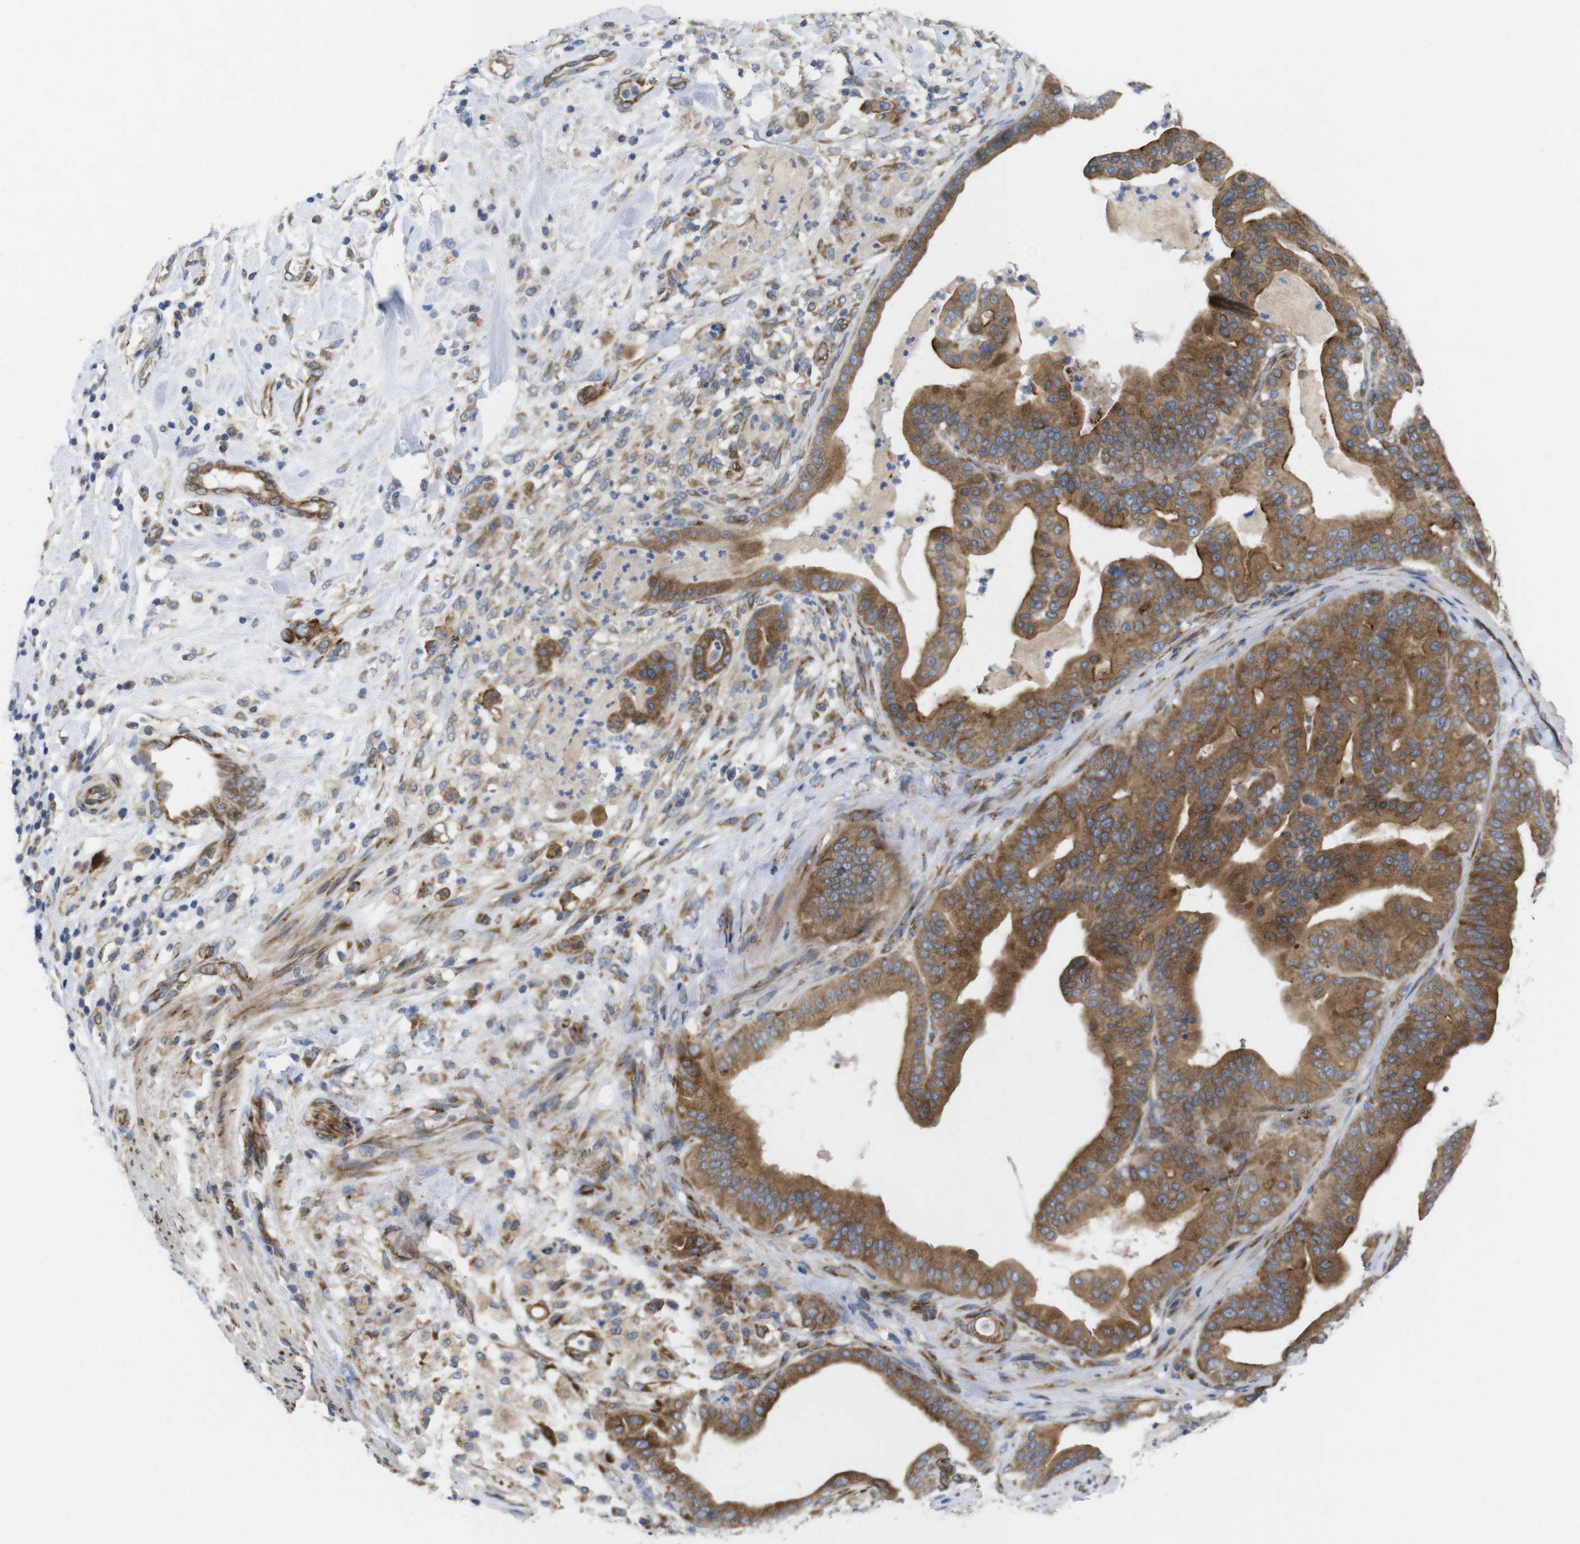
{"staining": {"intensity": "strong", "quantity": ">75%", "location": "cytoplasmic/membranous"}, "tissue": "pancreatic cancer", "cell_type": "Tumor cells", "image_type": "cancer", "snomed": [{"axis": "morphology", "description": "Adenocarcinoma, NOS"}, {"axis": "topography", "description": "Pancreas"}], "caption": "A photomicrograph showing strong cytoplasmic/membranous positivity in about >75% of tumor cells in adenocarcinoma (pancreatic), as visualized by brown immunohistochemical staining.", "gene": "PCNX2", "patient": {"sex": "male", "age": 63}}